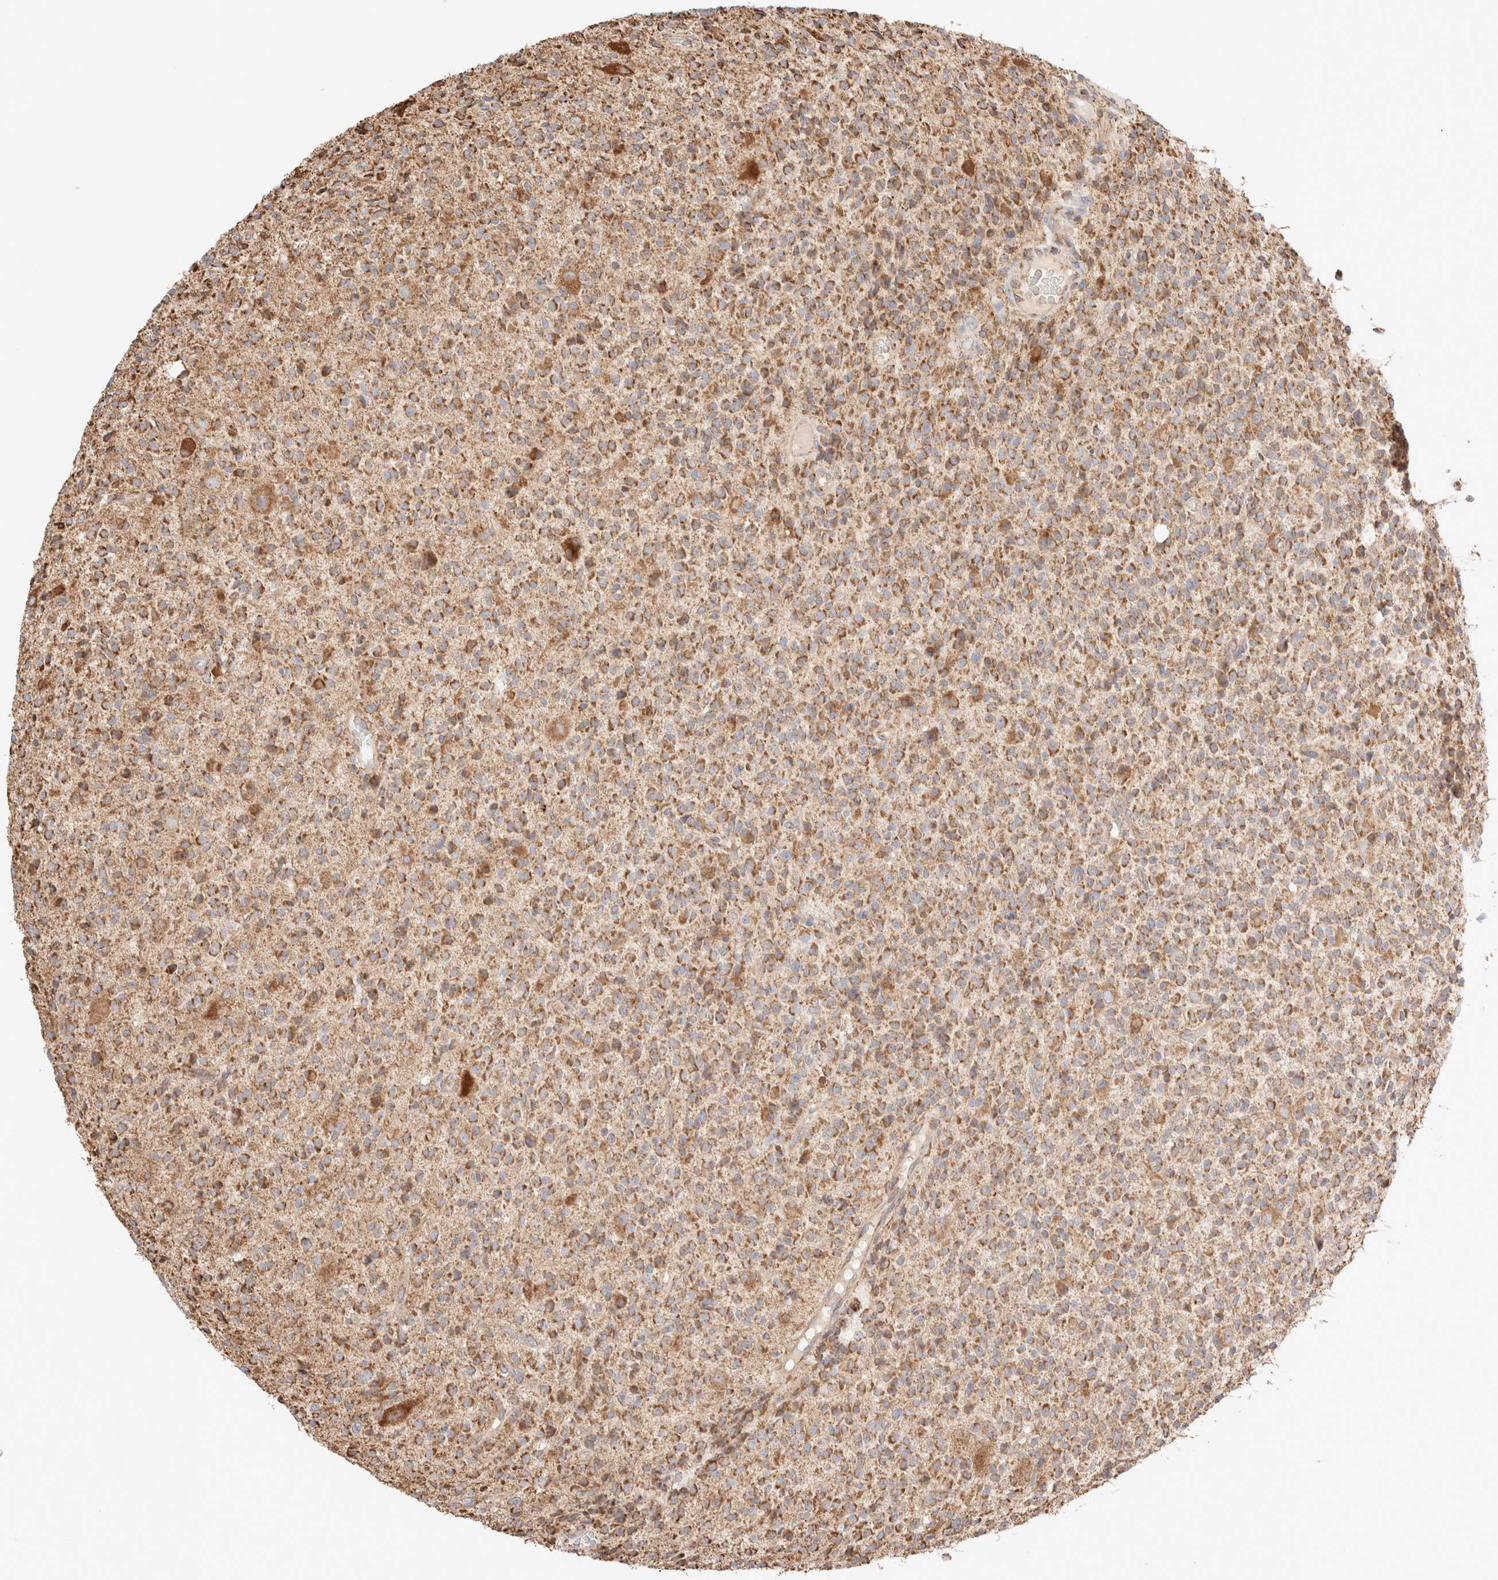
{"staining": {"intensity": "moderate", "quantity": ">75%", "location": "cytoplasmic/membranous"}, "tissue": "glioma", "cell_type": "Tumor cells", "image_type": "cancer", "snomed": [{"axis": "morphology", "description": "Glioma, malignant, High grade"}, {"axis": "topography", "description": "Brain"}], "caption": "Immunohistochemistry (DAB) staining of human glioma exhibits moderate cytoplasmic/membranous protein staining in approximately >75% of tumor cells.", "gene": "TMPPE", "patient": {"sex": "male", "age": 34}}